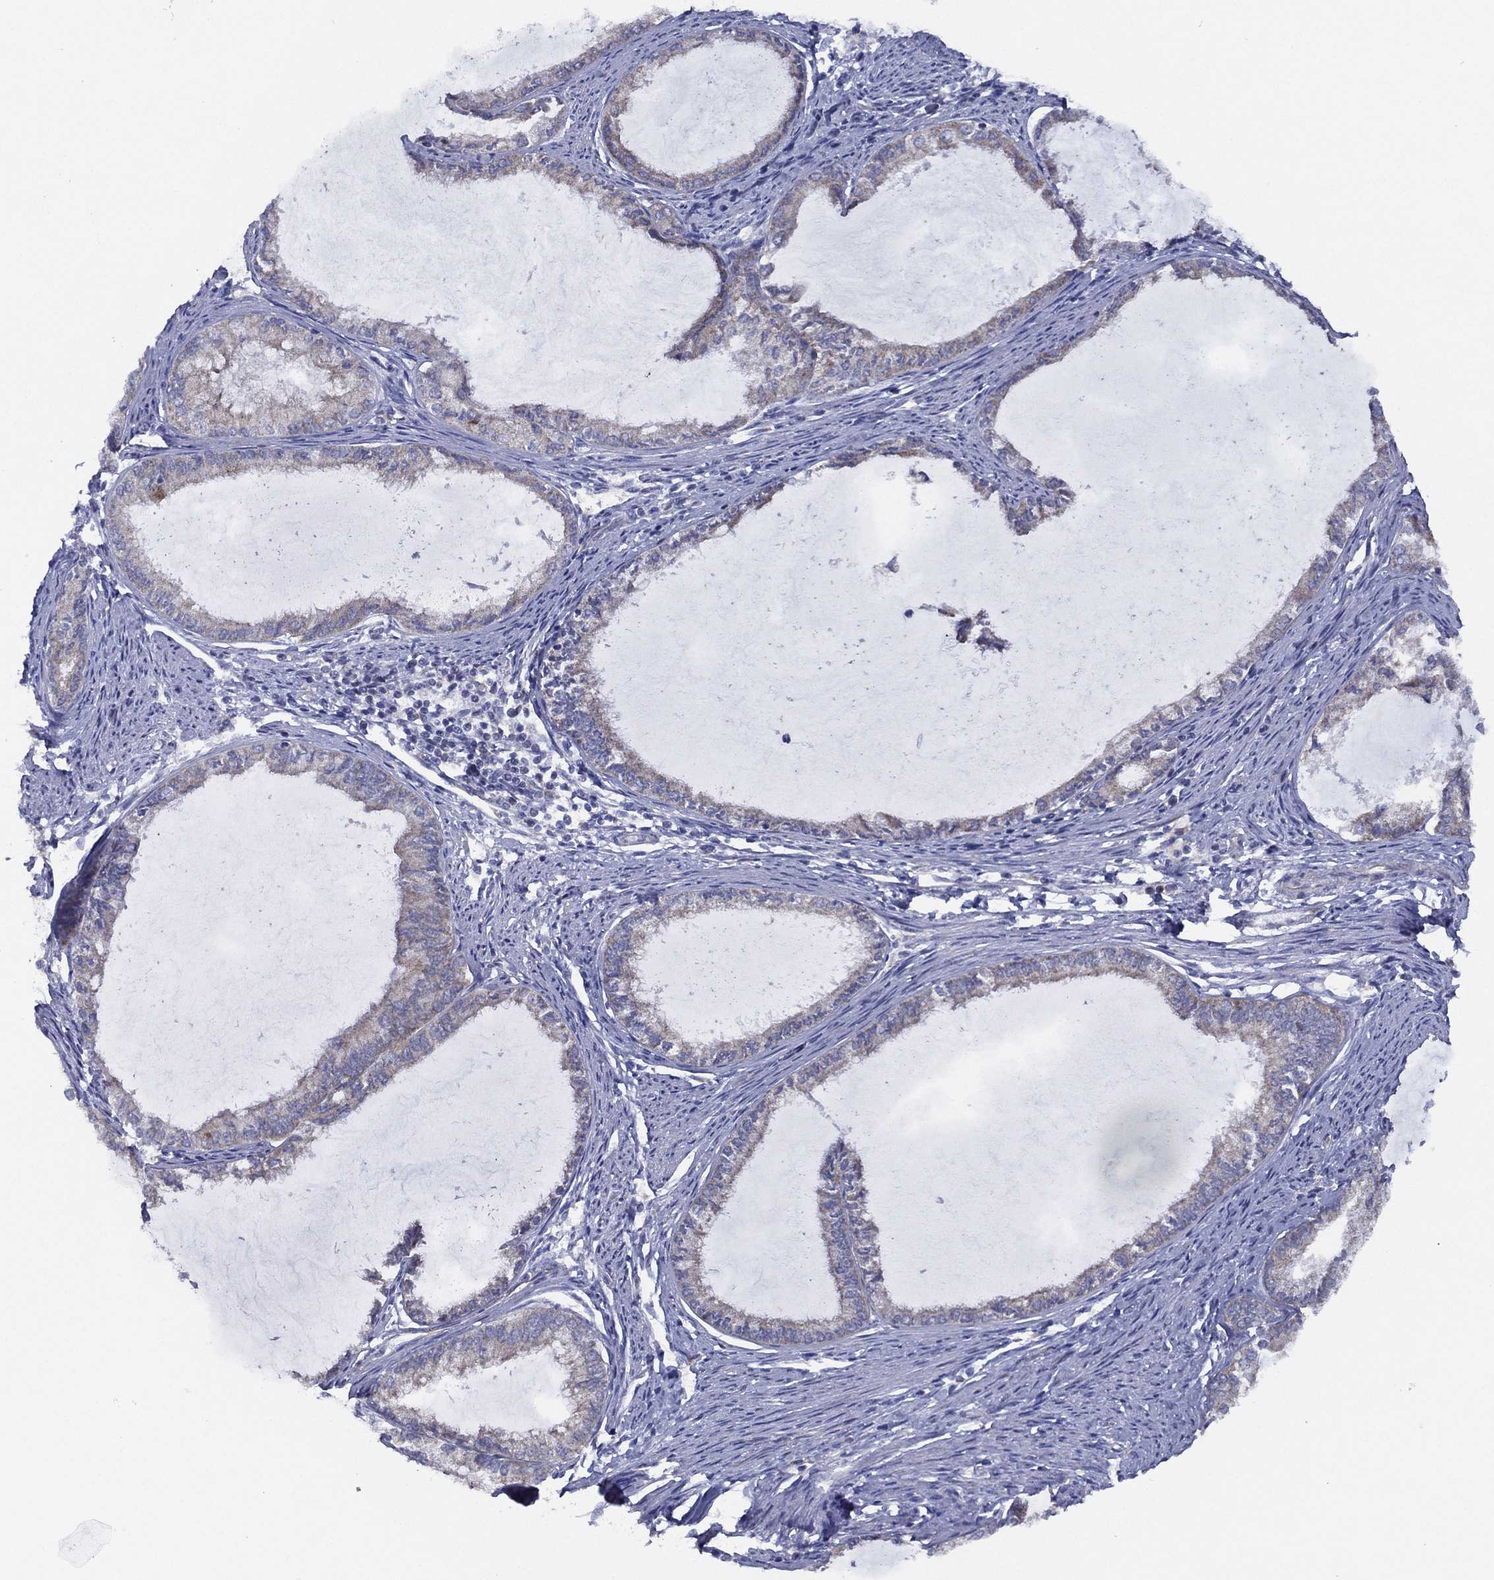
{"staining": {"intensity": "weak", "quantity": "<25%", "location": "cytoplasmic/membranous"}, "tissue": "endometrial cancer", "cell_type": "Tumor cells", "image_type": "cancer", "snomed": [{"axis": "morphology", "description": "Adenocarcinoma, NOS"}, {"axis": "topography", "description": "Endometrium"}], "caption": "Immunohistochemical staining of human adenocarcinoma (endometrial) displays no significant positivity in tumor cells. (Stains: DAB (3,3'-diaminobenzidine) immunohistochemistry (IHC) with hematoxylin counter stain, Microscopy: brightfield microscopy at high magnification).", "gene": "ZNF223", "patient": {"sex": "female", "age": 86}}